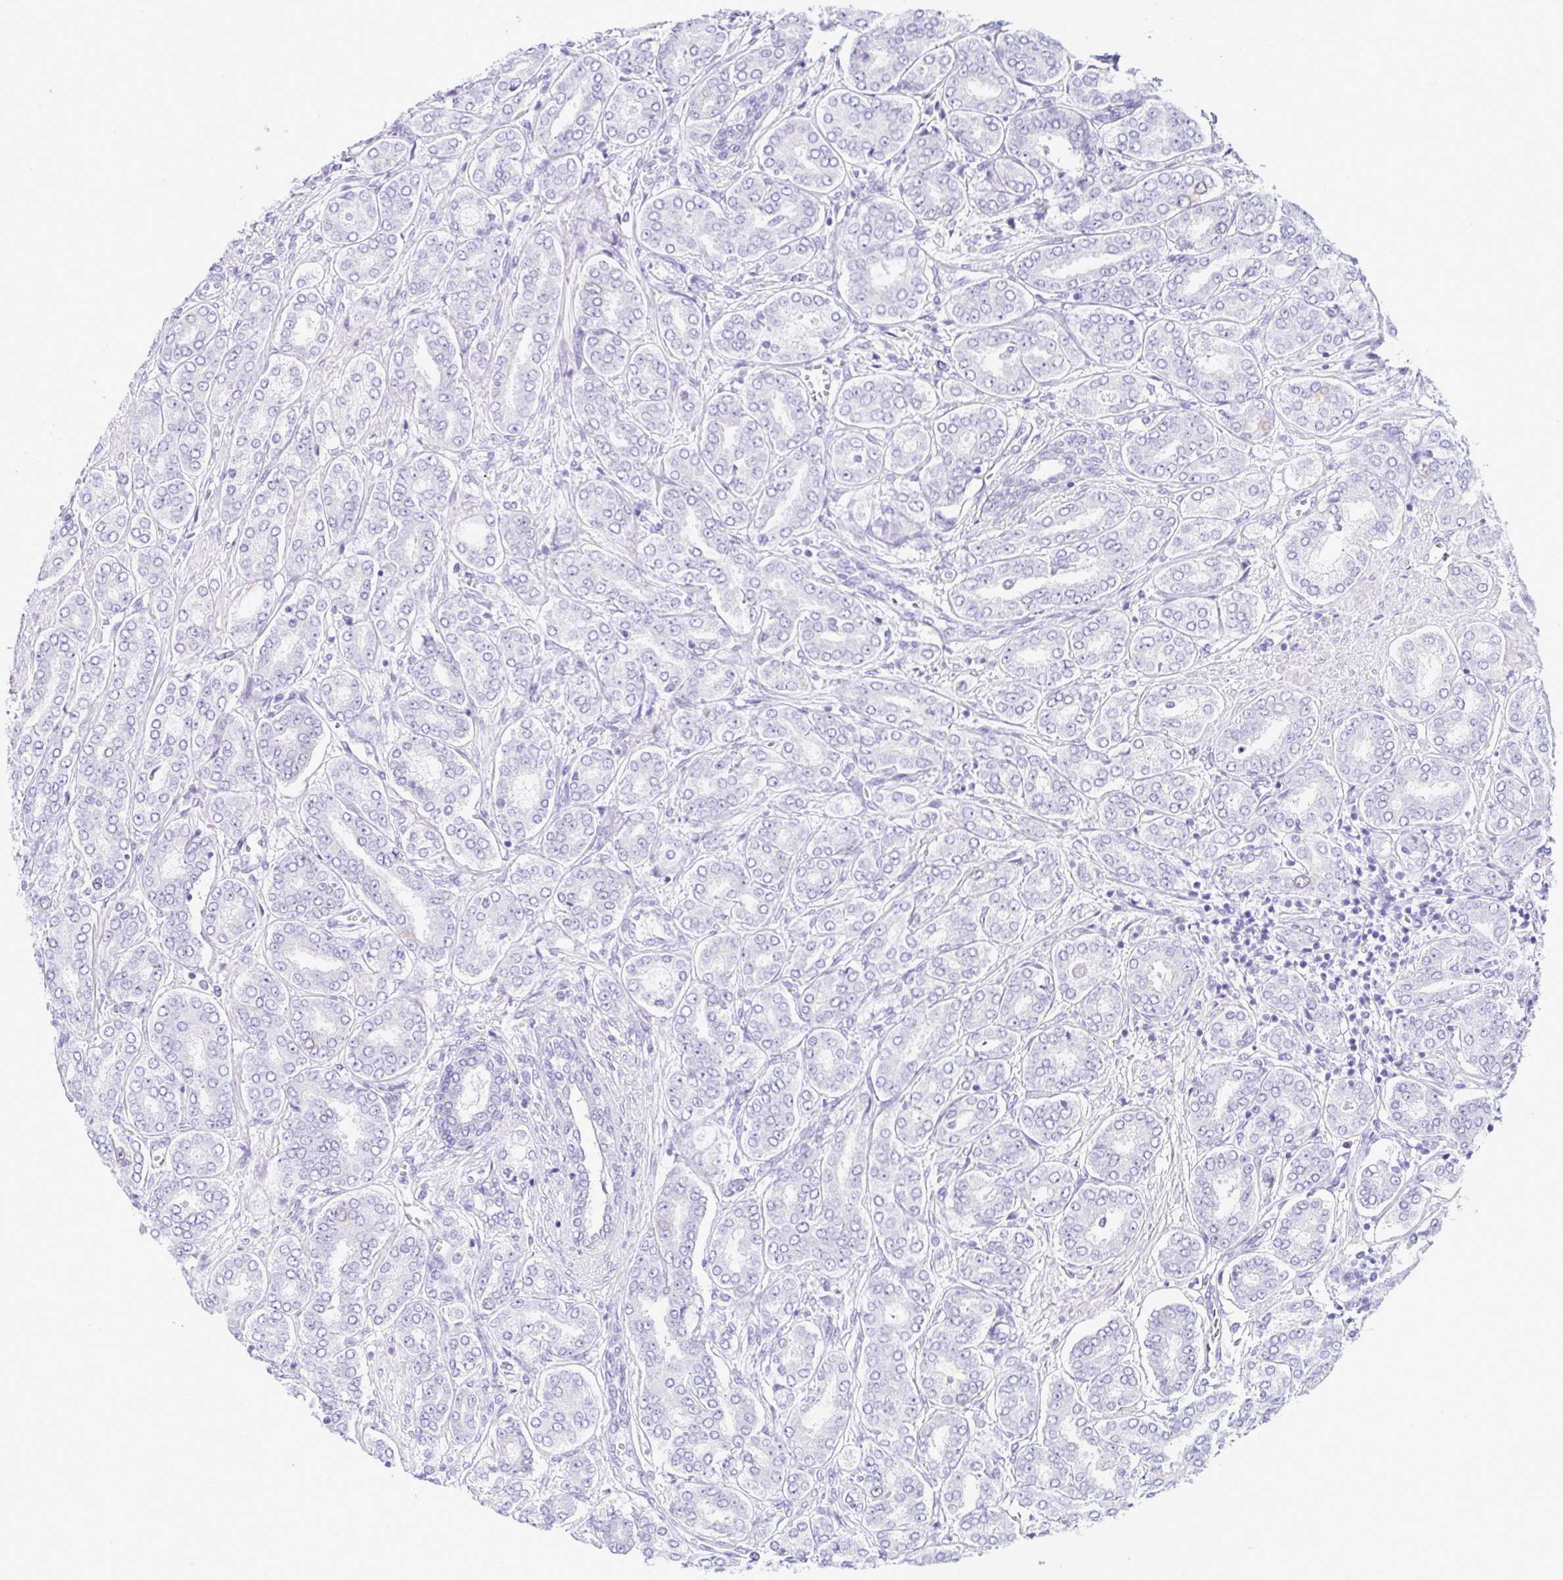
{"staining": {"intensity": "negative", "quantity": "none", "location": "none"}, "tissue": "prostate cancer", "cell_type": "Tumor cells", "image_type": "cancer", "snomed": [{"axis": "morphology", "description": "Adenocarcinoma, High grade"}, {"axis": "topography", "description": "Prostate"}], "caption": "High magnification brightfield microscopy of prostate cancer stained with DAB (3,3'-diaminobenzidine) (brown) and counterstained with hematoxylin (blue): tumor cells show no significant staining.", "gene": "RRM2", "patient": {"sex": "male", "age": 72}}